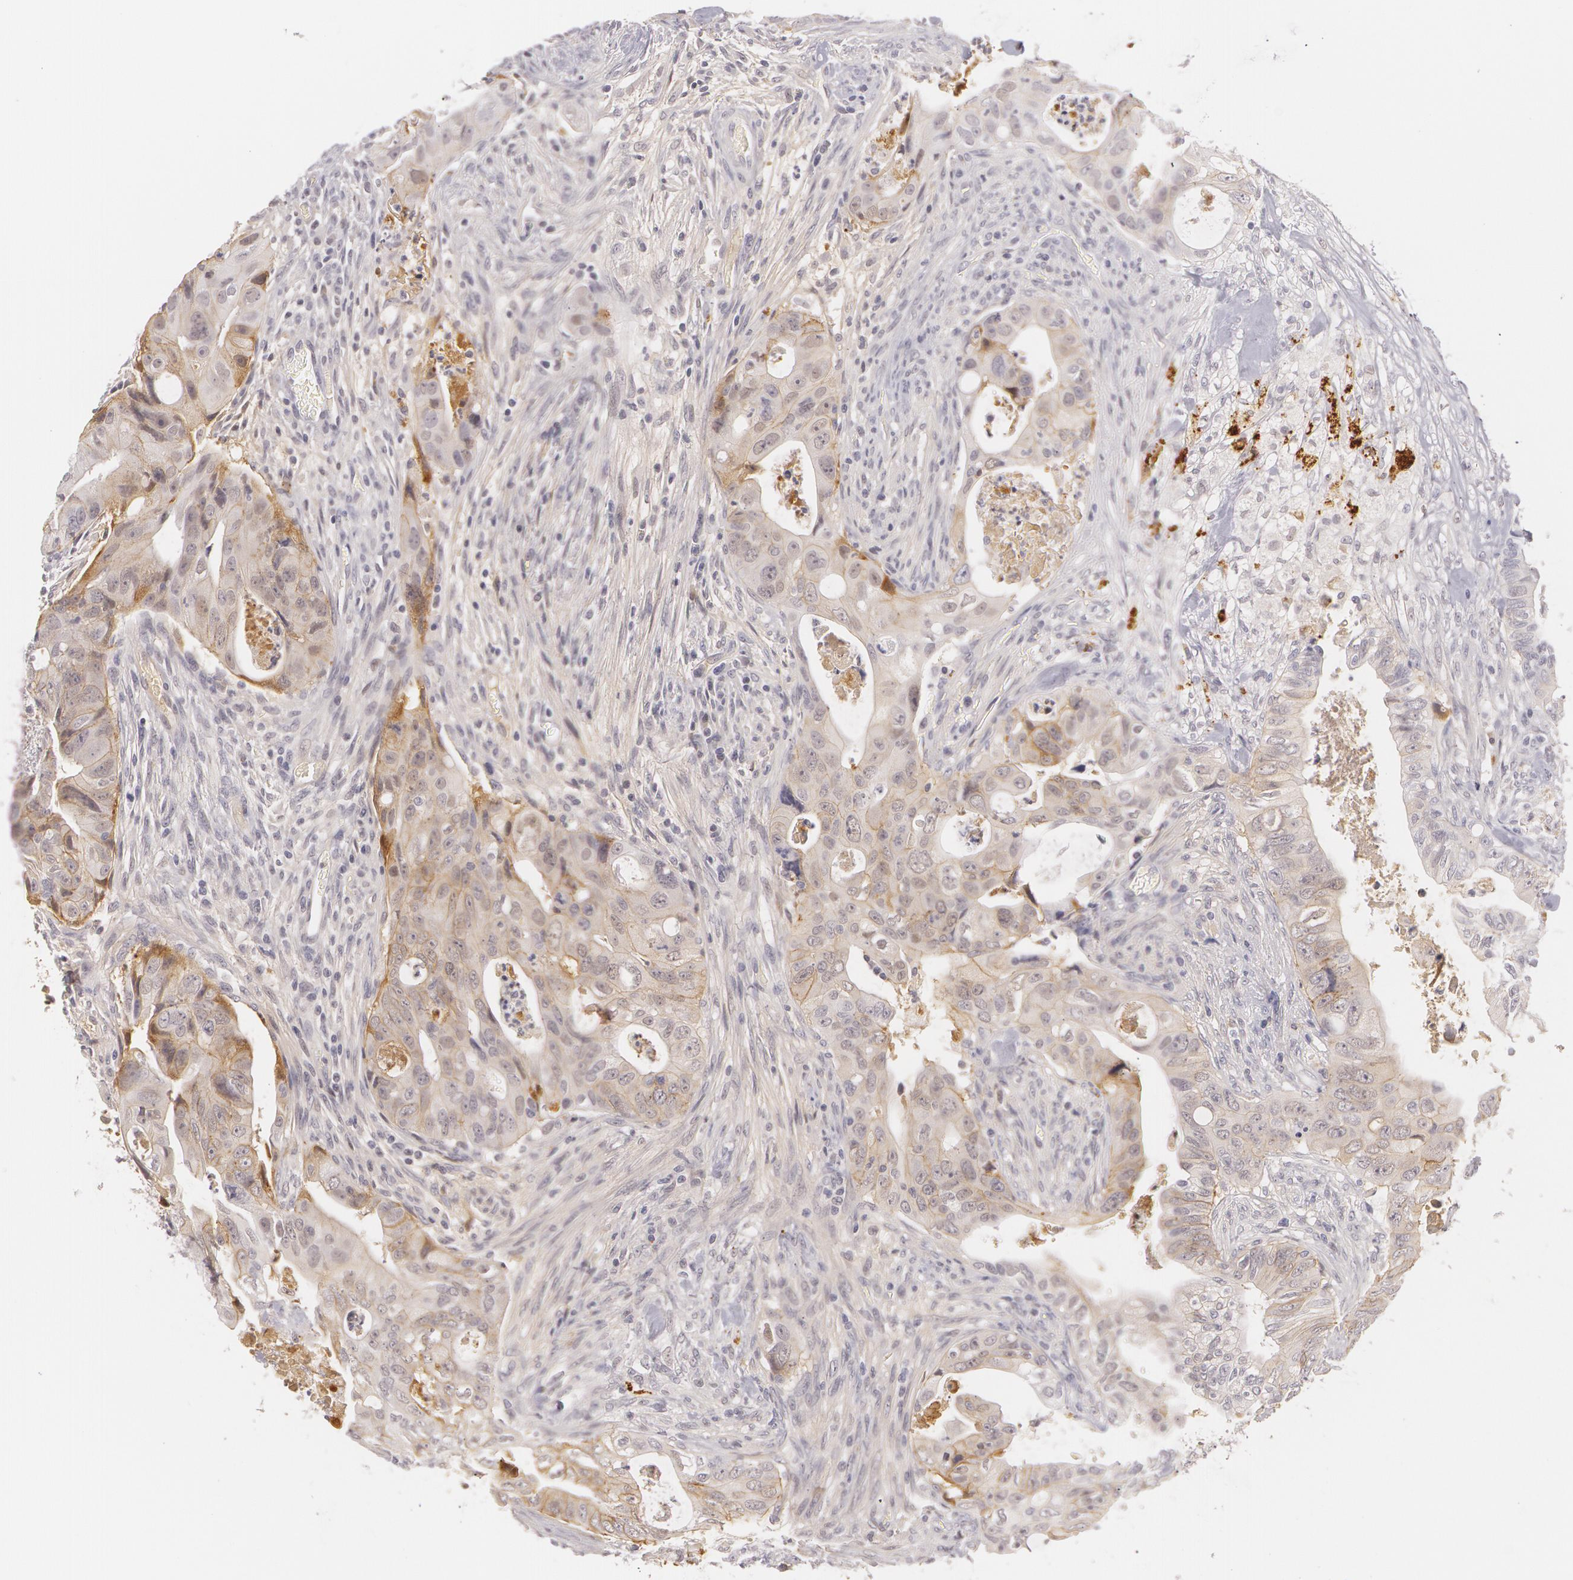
{"staining": {"intensity": "weak", "quantity": "<25%", "location": "cytoplasmic/membranous"}, "tissue": "colorectal cancer", "cell_type": "Tumor cells", "image_type": "cancer", "snomed": [{"axis": "morphology", "description": "Adenocarcinoma, NOS"}, {"axis": "topography", "description": "Rectum"}], "caption": "Colorectal cancer (adenocarcinoma) was stained to show a protein in brown. There is no significant positivity in tumor cells. (IHC, brightfield microscopy, high magnification).", "gene": "LBP", "patient": {"sex": "female", "age": 57}}